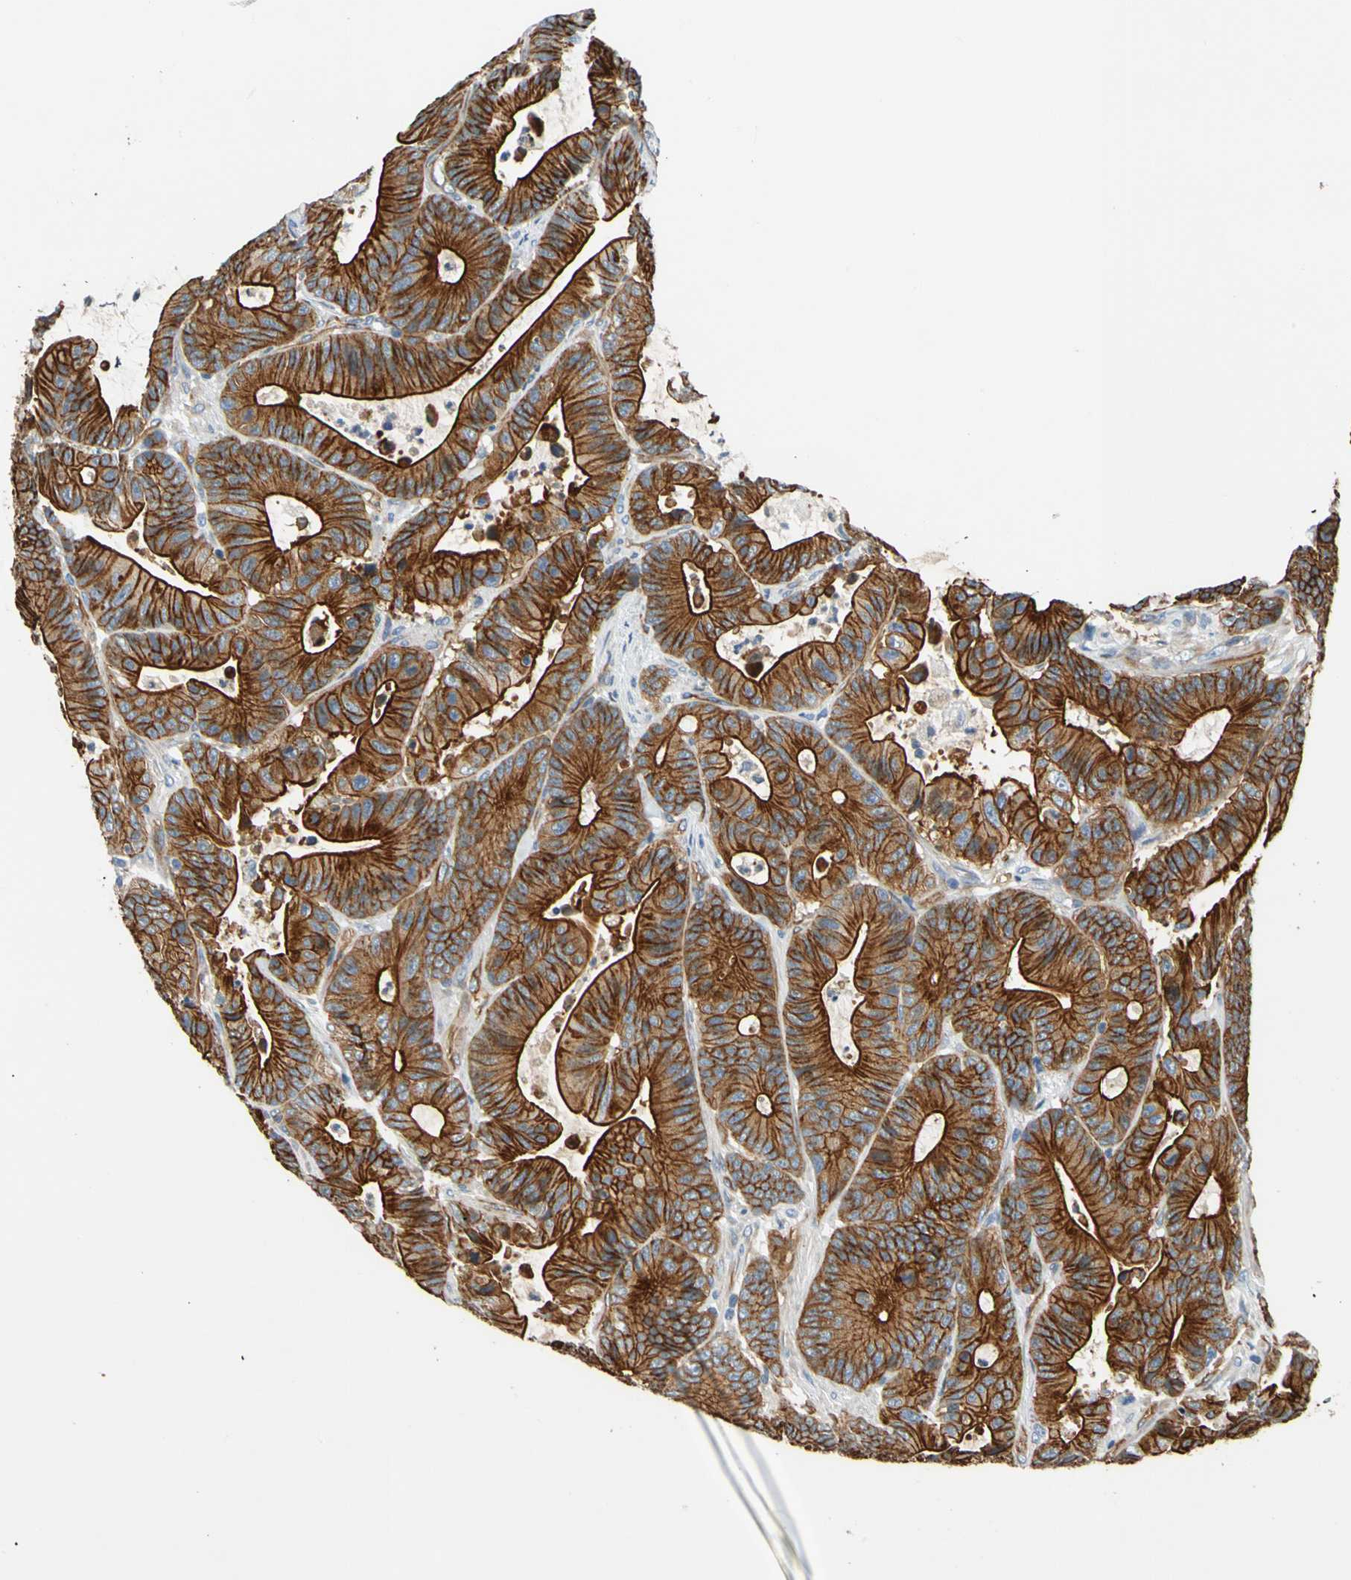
{"staining": {"intensity": "strong", "quantity": ">75%", "location": "cytoplasmic/membranous"}, "tissue": "colorectal cancer", "cell_type": "Tumor cells", "image_type": "cancer", "snomed": [{"axis": "morphology", "description": "Adenocarcinoma, NOS"}, {"axis": "topography", "description": "Colon"}], "caption": "This image displays IHC staining of colorectal cancer, with high strong cytoplasmic/membranous positivity in about >75% of tumor cells.", "gene": "SPTAN1", "patient": {"sex": "female", "age": 84}}